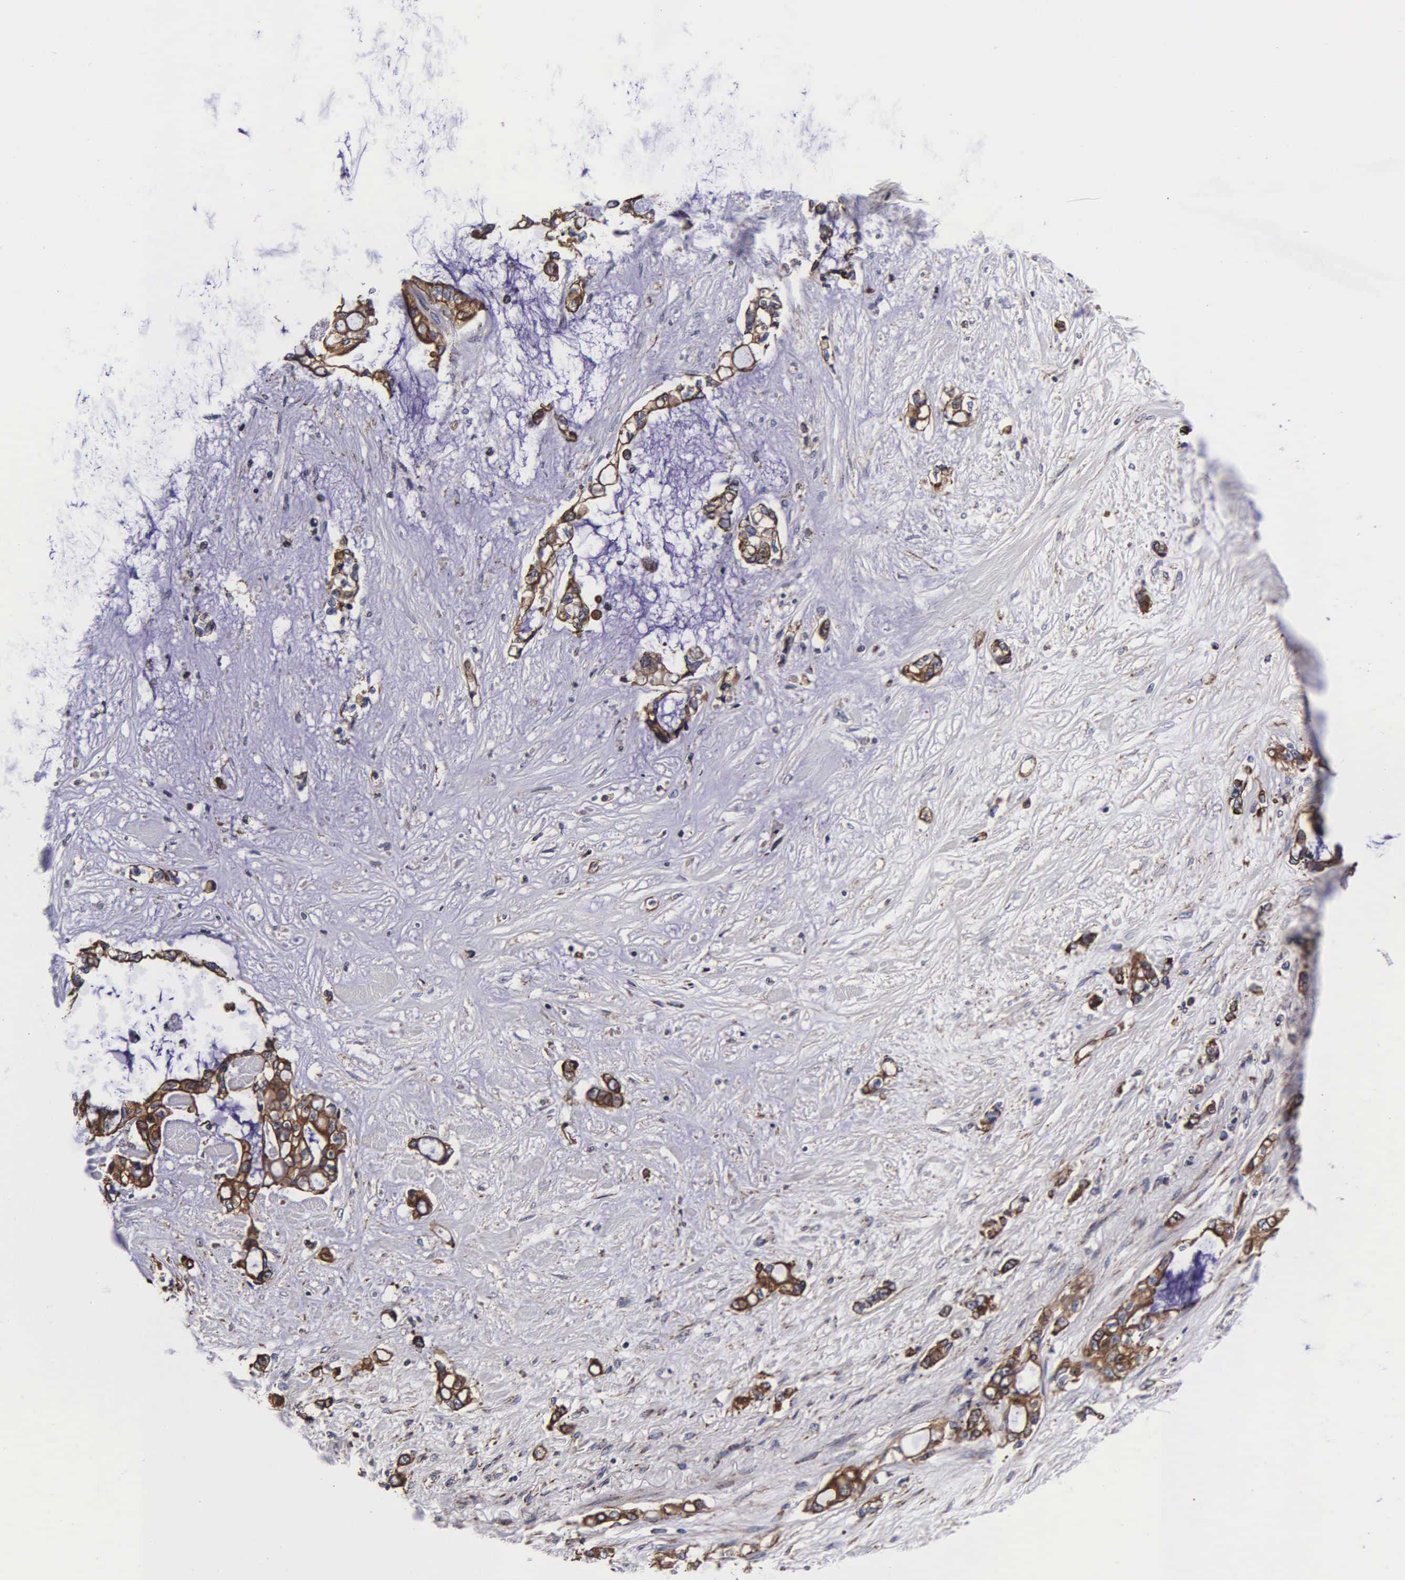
{"staining": {"intensity": "moderate", "quantity": ">75%", "location": "cytoplasmic/membranous"}, "tissue": "pancreatic cancer", "cell_type": "Tumor cells", "image_type": "cancer", "snomed": [{"axis": "morphology", "description": "Adenocarcinoma, NOS"}, {"axis": "topography", "description": "Pancreas"}], "caption": "Protein expression analysis of human pancreatic cancer reveals moderate cytoplasmic/membranous expression in about >75% of tumor cells. Immunohistochemistry stains the protein of interest in brown and the nuclei are stained blue.", "gene": "PSMA3", "patient": {"sex": "female", "age": 70}}